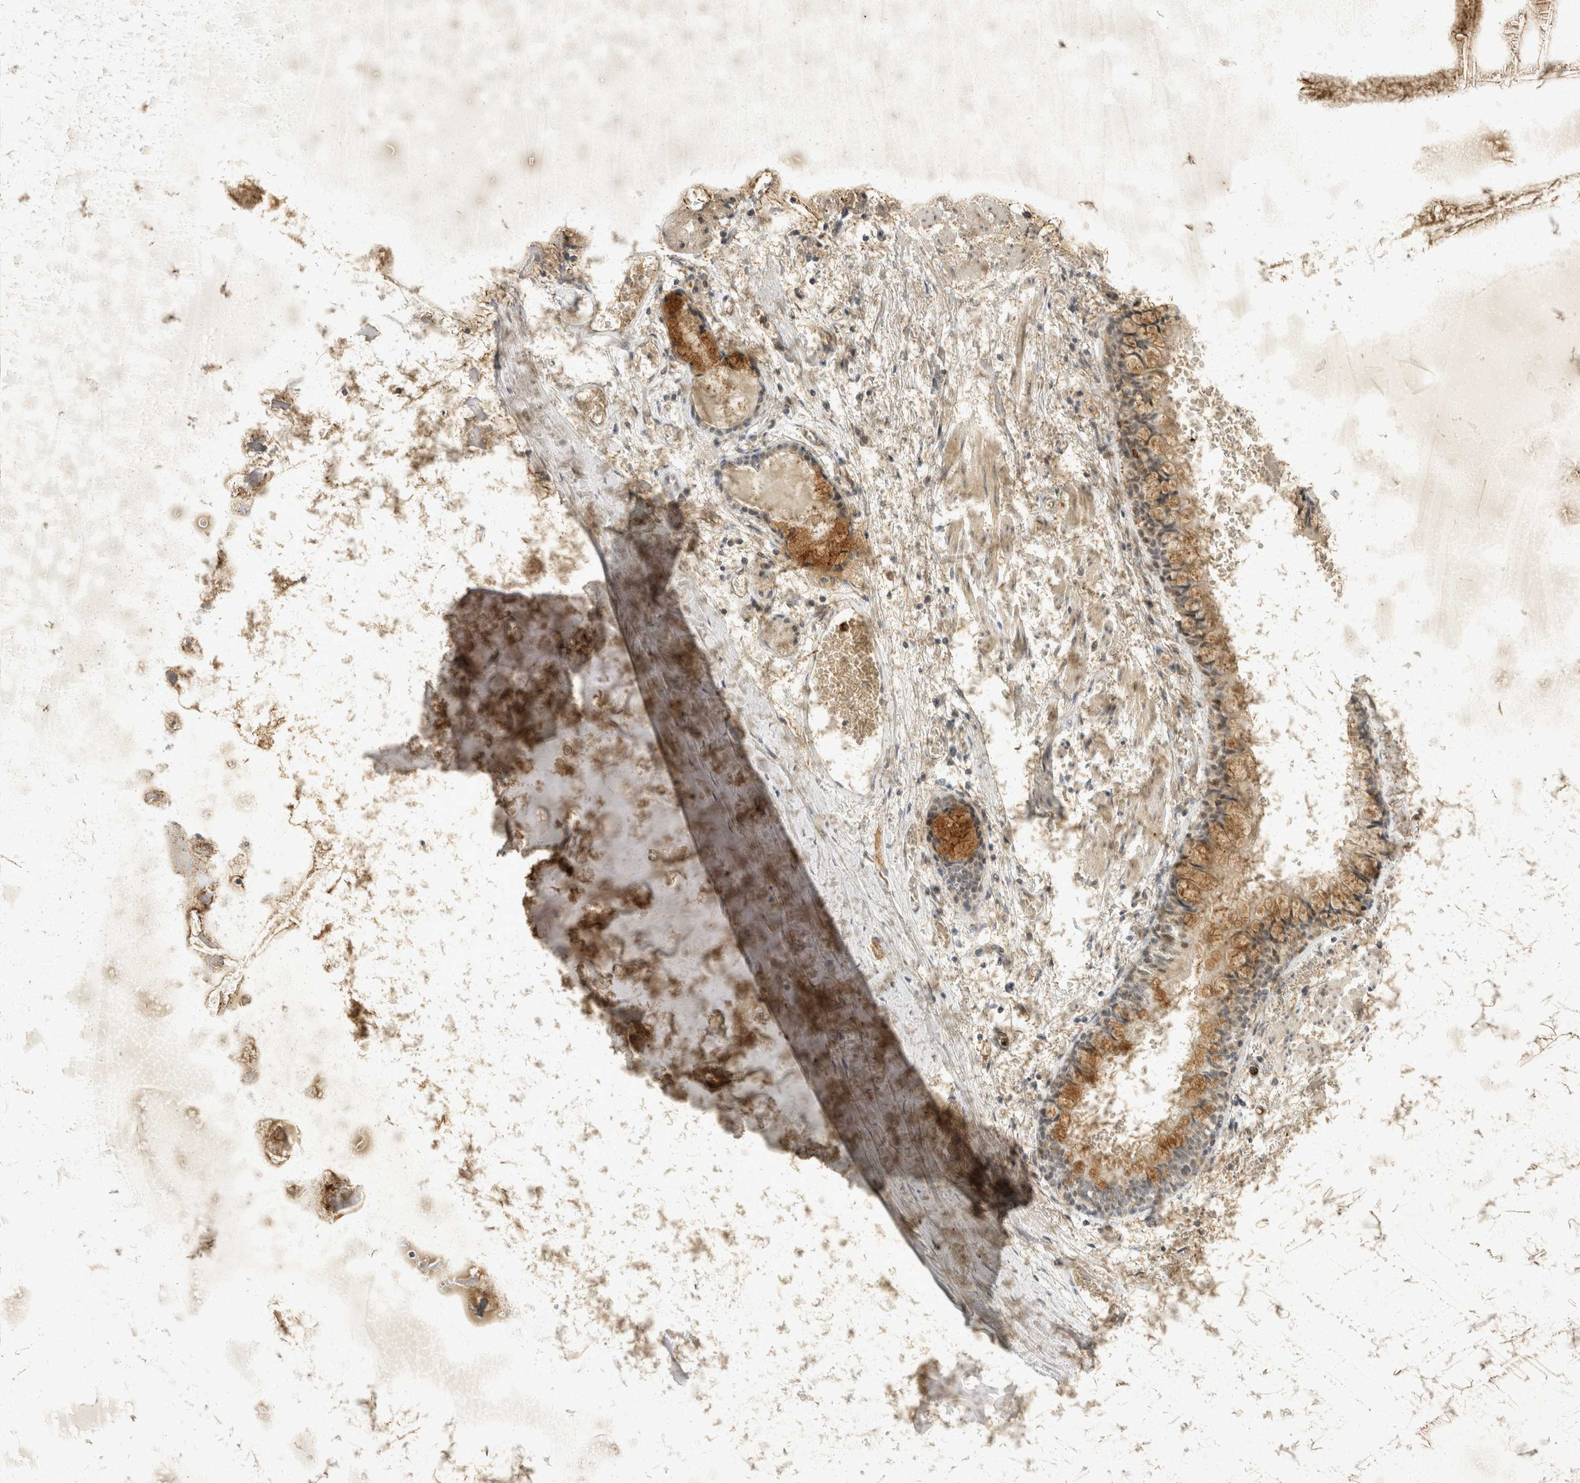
{"staining": {"intensity": "weak", "quantity": ">75%", "location": "cytoplasmic/membranous"}, "tissue": "adipose tissue", "cell_type": "Adipocytes", "image_type": "normal", "snomed": [{"axis": "morphology", "description": "Normal tissue, NOS"}, {"axis": "topography", "description": "Cartilage tissue"}, {"axis": "topography", "description": "Bronchus"}], "caption": "This photomicrograph reveals immunohistochemistry staining of unremarkable adipose tissue, with low weak cytoplasmic/membranous expression in approximately >75% of adipocytes.", "gene": "TOM1L2", "patient": {"sex": "female", "age": 73}}